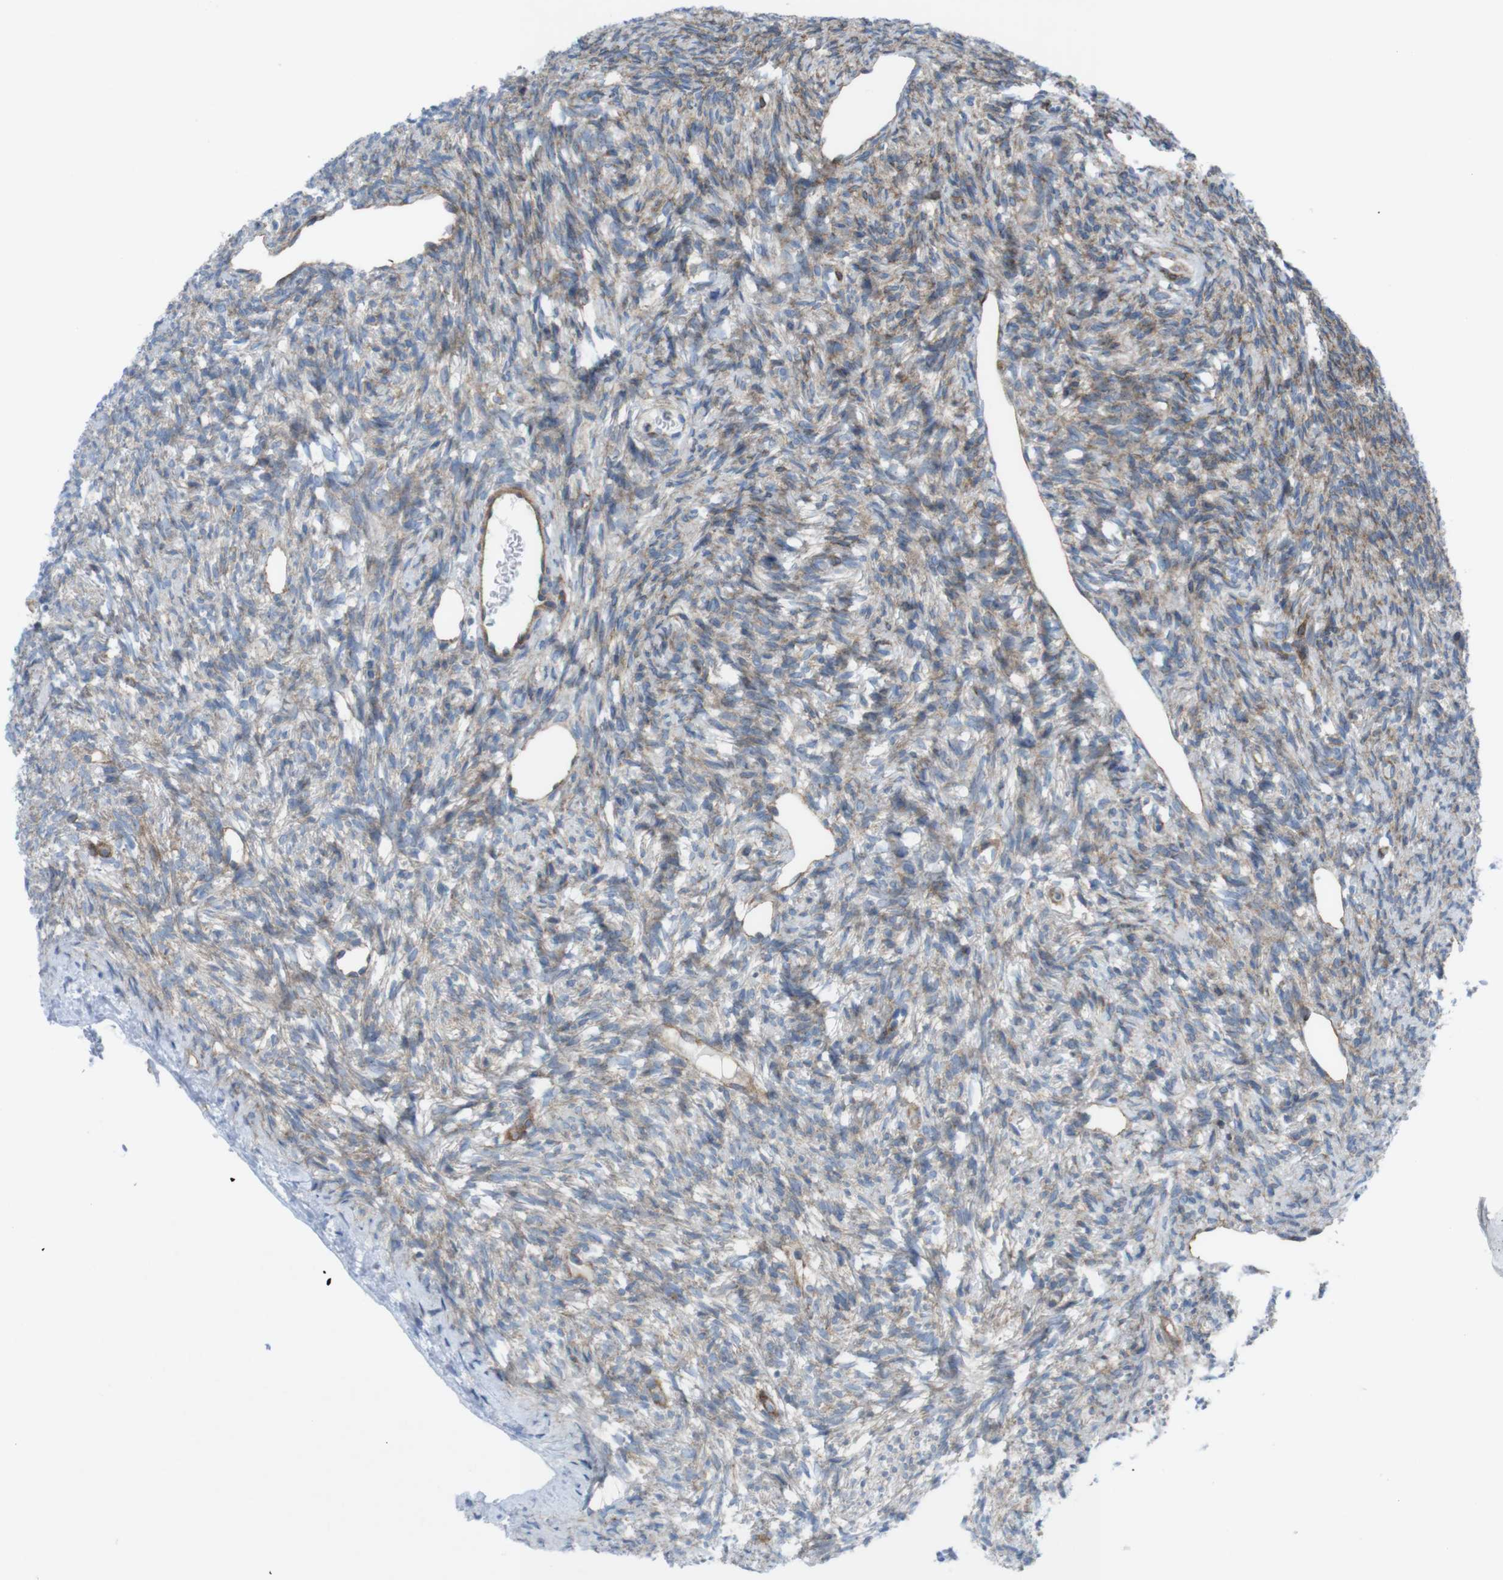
{"staining": {"intensity": "moderate", "quantity": ">75%", "location": "cytoplasmic/membranous"}, "tissue": "ovary", "cell_type": "Follicle cells", "image_type": "normal", "snomed": [{"axis": "morphology", "description": "Normal tissue, NOS"}, {"axis": "topography", "description": "Ovary"}], "caption": "Follicle cells exhibit medium levels of moderate cytoplasmic/membranous positivity in approximately >75% of cells in benign human ovary.", "gene": "DIAPH2", "patient": {"sex": "female", "age": 33}}